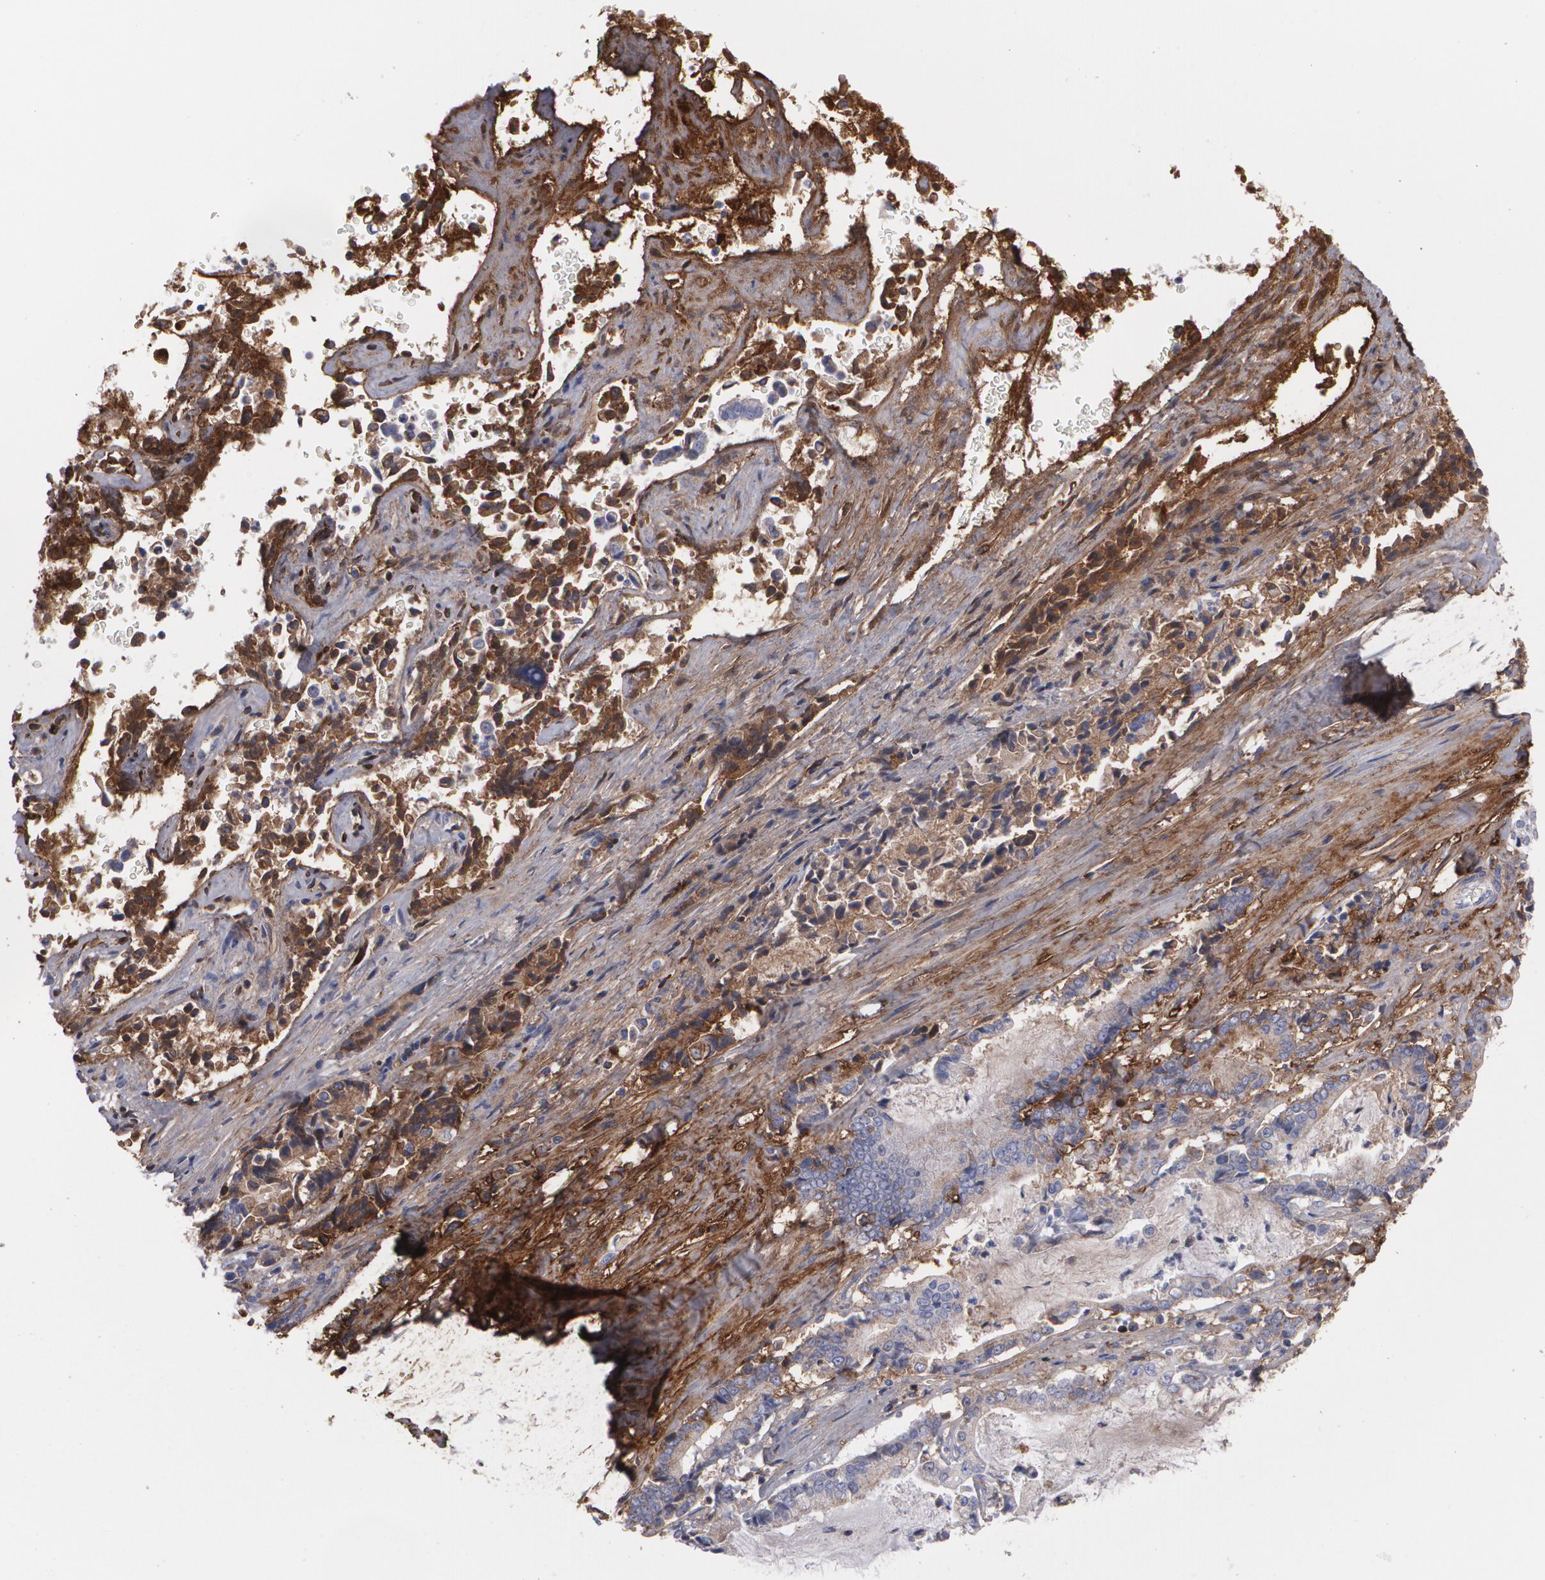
{"staining": {"intensity": "weak", "quantity": "25%-75%", "location": "cytoplasmic/membranous"}, "tissue": "liver cancer", "cell_type": "Tumor cells", "image_type": "cancer", "snomed": [{"axis": "morphology", "description": "Cholangiocarcinoma"}, {"axis": "topography", "description": "Liver"}], "caption": "Immunohistochemical staining of liver cancer reveals low levels of weak cytoplasmic/membranous staining in about 25%-75% of tumor cells. The staining was performed using DAB, with brown indicating positive protein expression. Nuclei are stained blue with hematoxylin.", "gene": "FBLN1", "patient": {"sex": "male", "age": 57}}